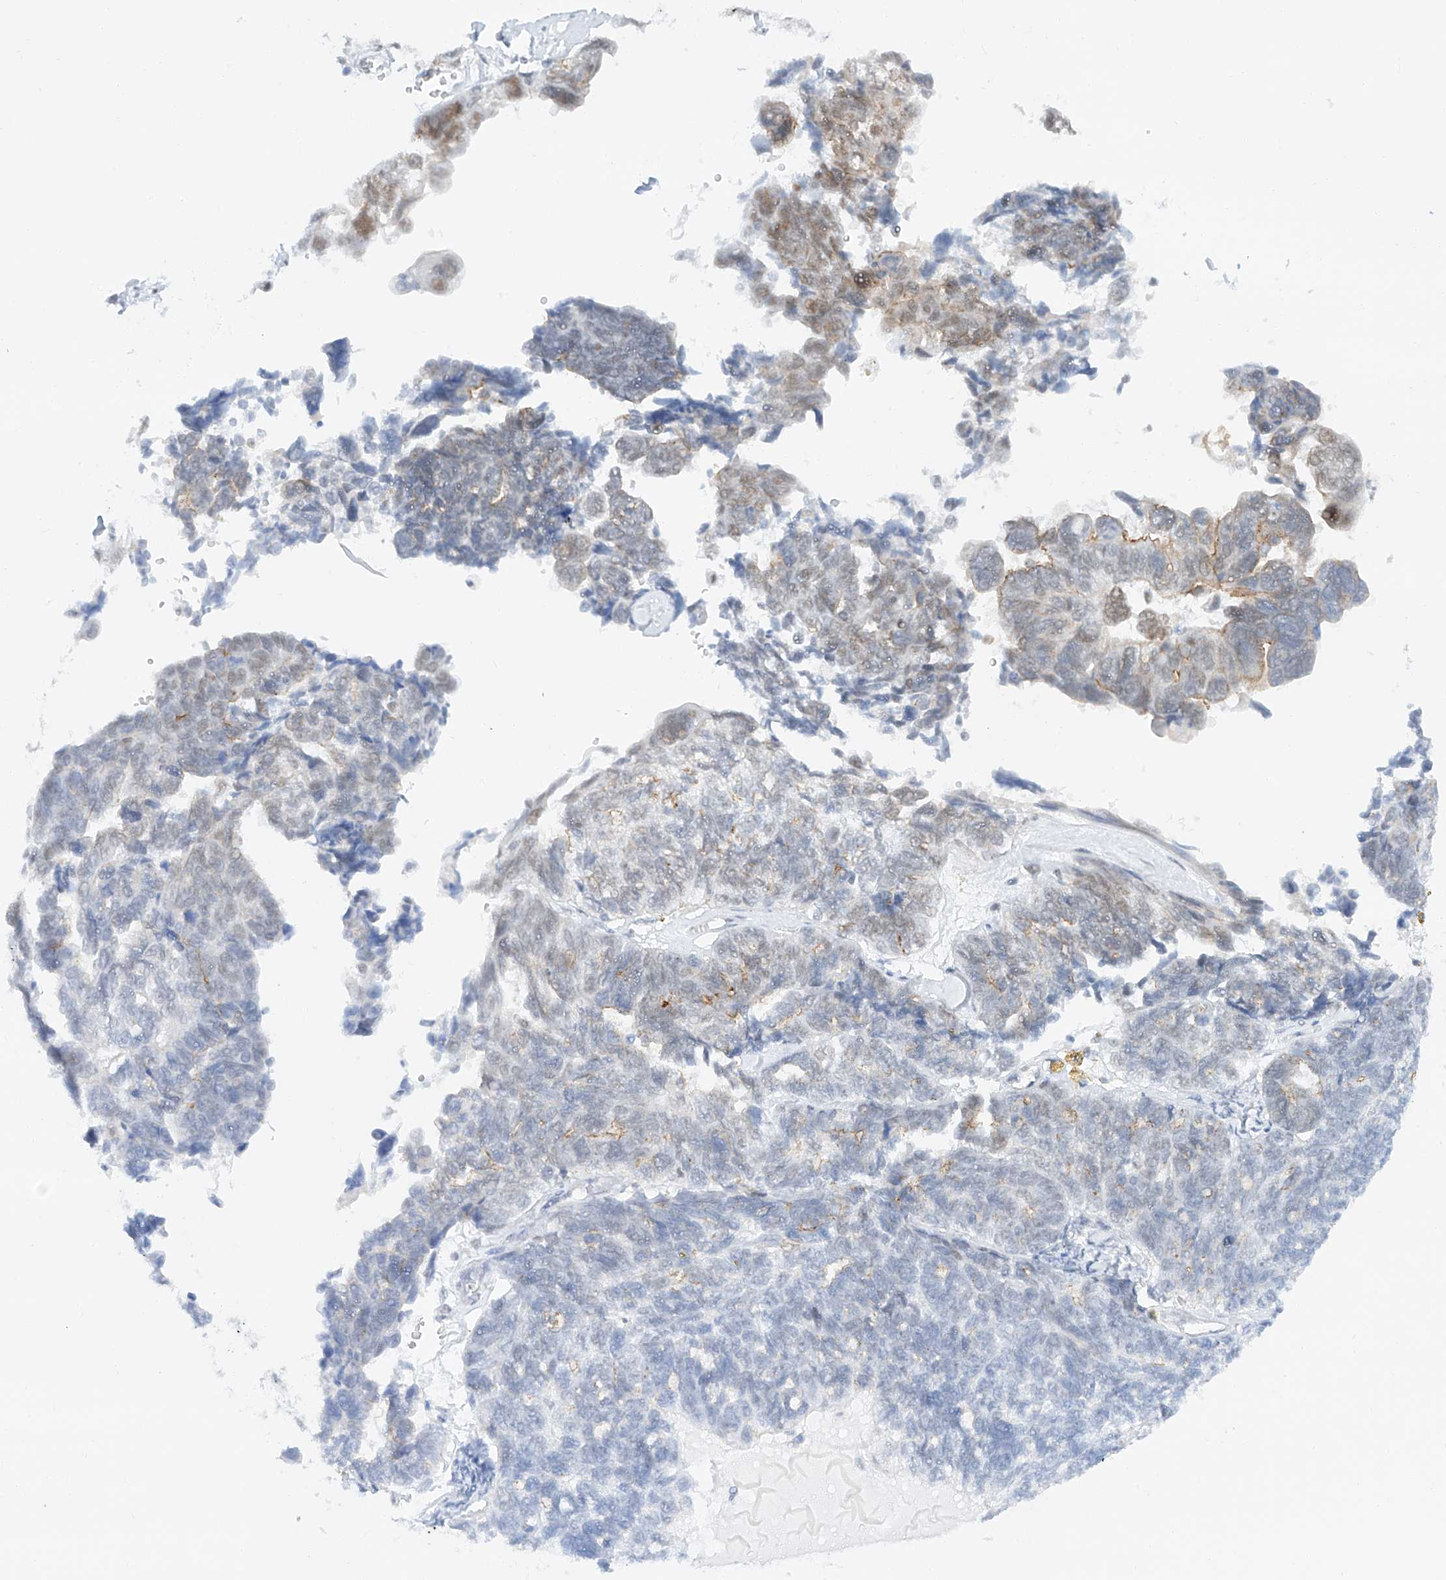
{"staining": {"intensity": "moderate", "quantity": "<25%", "location": "cytoplasmic/membranous,nuclear"}, "tissue": "ovarian cancer", "cell_type": "Tumor cells", "image_type": "cancer", "snomed": [{"axis": "morphology", "description": "Cystadenocarcinoma, serous, NOS"}, {"axis": "topography", "description": "Ovary"}], "caption": "A micrograph showing moderate cytoplasmic/membranous and nuclear expression in about <25% of tumor cells in serous cystadenocarcinoma (ovarian), as visualized by brown immunohistochemical staining.", "gene": "POGK", "patient": {"sex": "female", "age": 79}}